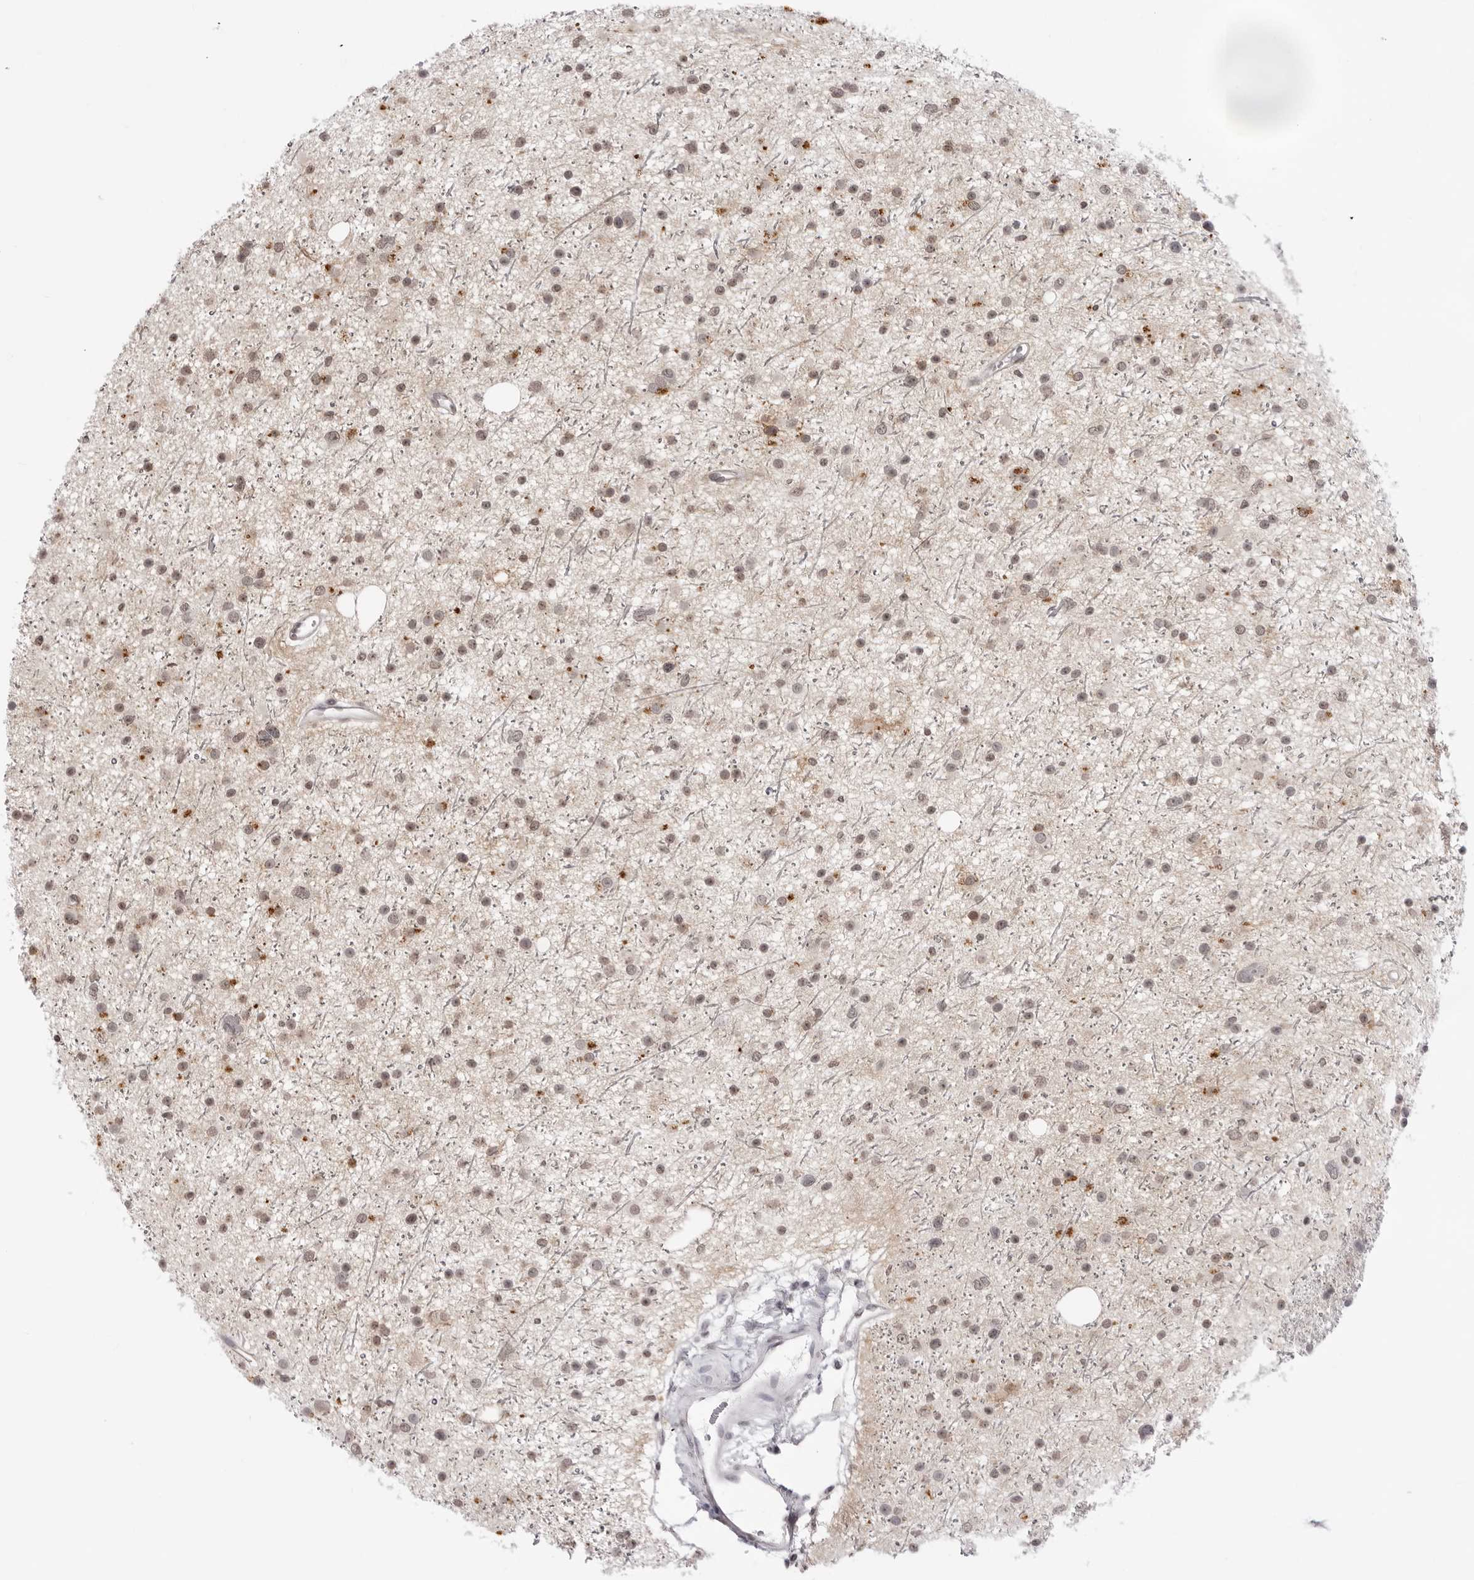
{"staining": {"intensity": "weak", "quantity": "25%-75%", "location": "nuclear"}, "tissue": "glioma", "cell_type": "Tumor cells", "image_type": "cancer", "snomed": [{"axis": "morphology", "description": "Glioma, malignant, Low grade"}, {"axis": "topography", "description": "Cerebral cortex"}], "caption": "Immunohistochemistry micrograph of neoplastic tissue: human malignant glioma (low-grade) stained using immunohistochemistry exhibits low levels of weak protein expression localized specifically in the nuclear of tumor cells, appearing as a nuclear brown color.", "gene": "NTM", "patient": {"sex": "female", "age": 39}}